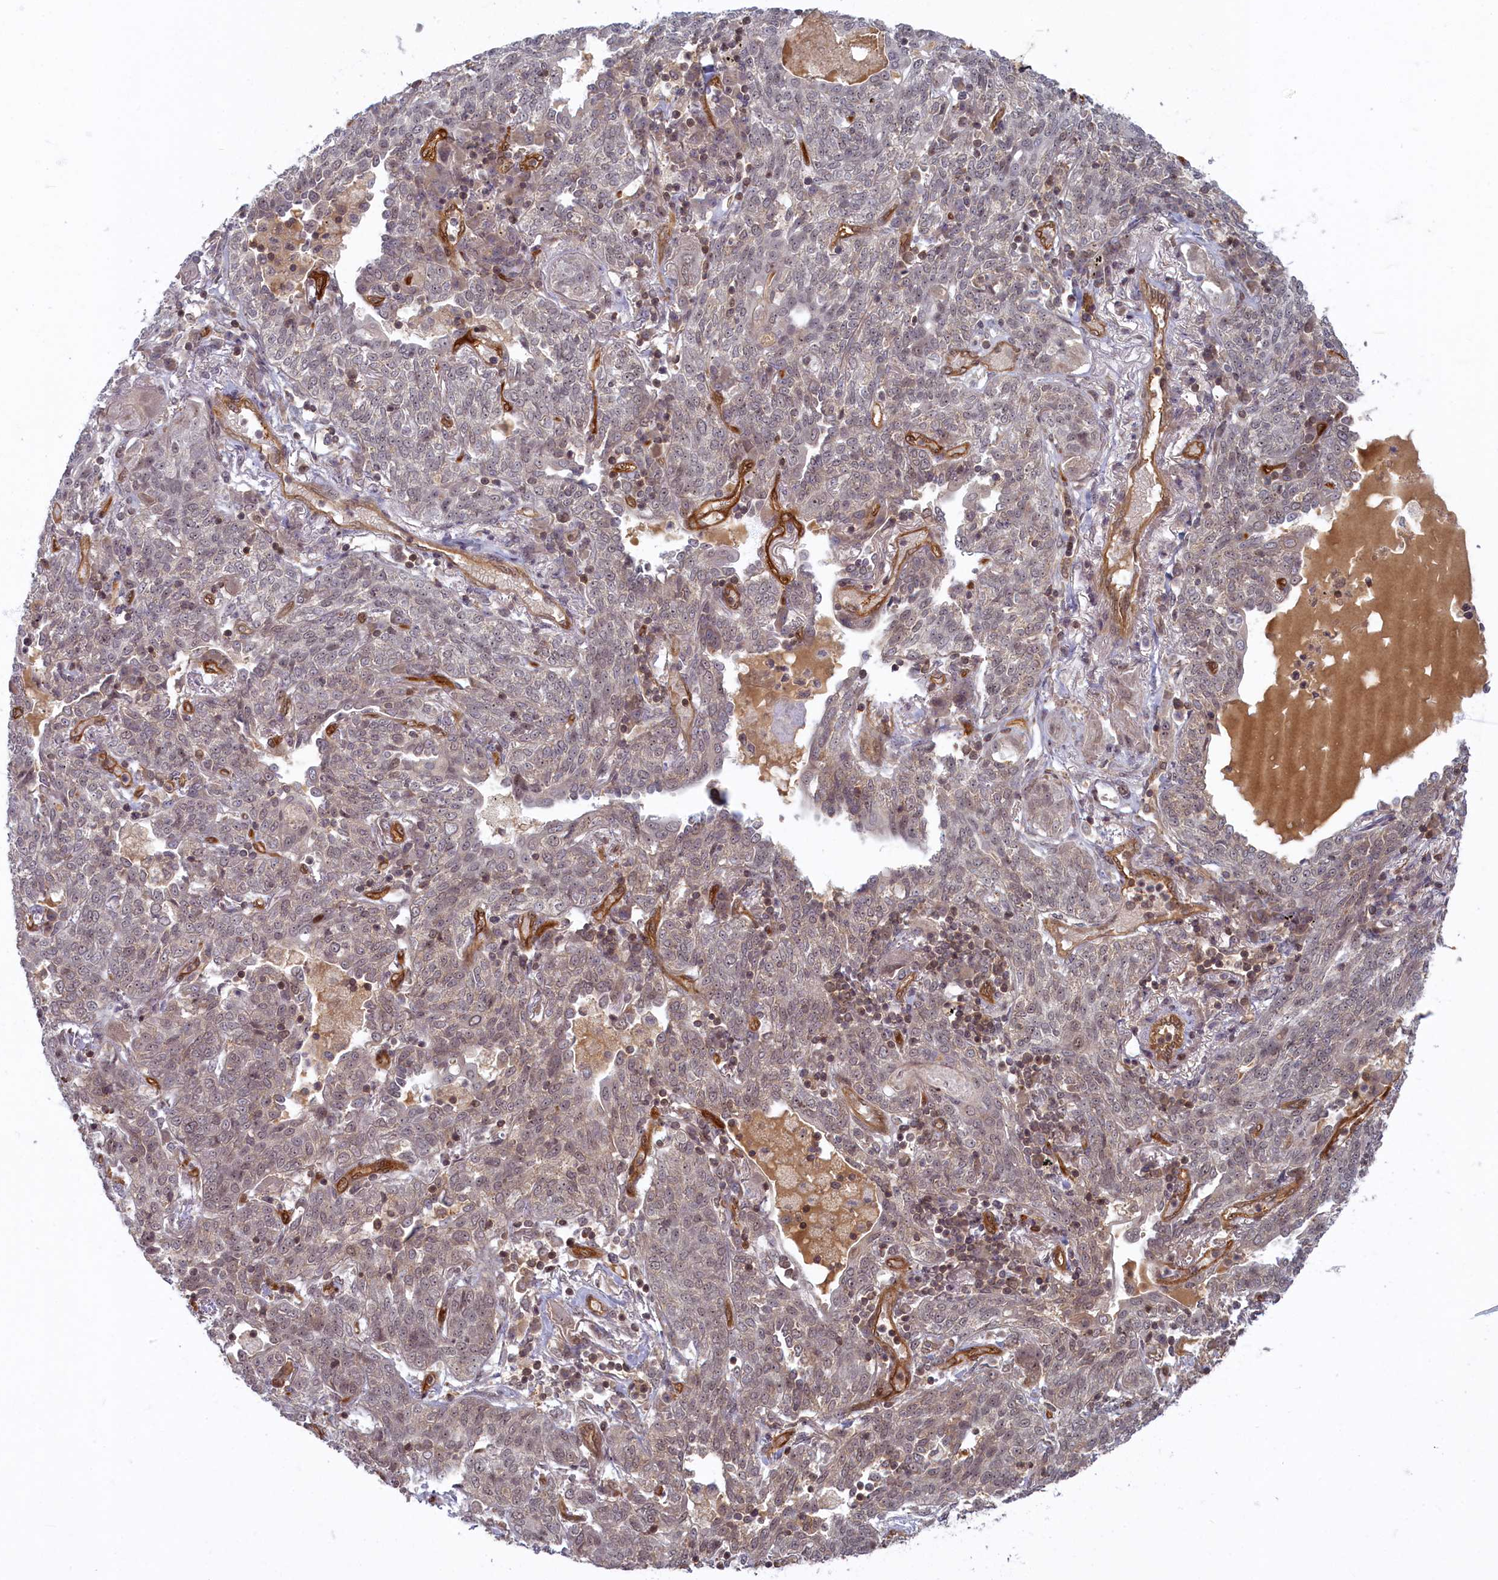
{"staining": {"intensity": "weak", "quantity": "25%-75%", "location": "nuclear"}, "tissue": "lung cancer", "cell_type": "Tumor cells", "image_type": "cancer", "snomed": [{"axis": "morphology", "description": "Squamous cell carcinoma, NOS"}, {"axis": "topography", "description": "Lung"}], "caption": "DAB (3,3'-diaminobenzidine) immunohistochemical staining of lung cancer (squamous cell carcinoma) displays weak nuclear protein expression in about 25%-75% of tumor cells.", "gene": "SNRK", "patient": {"sex": "female", "age": 70}}